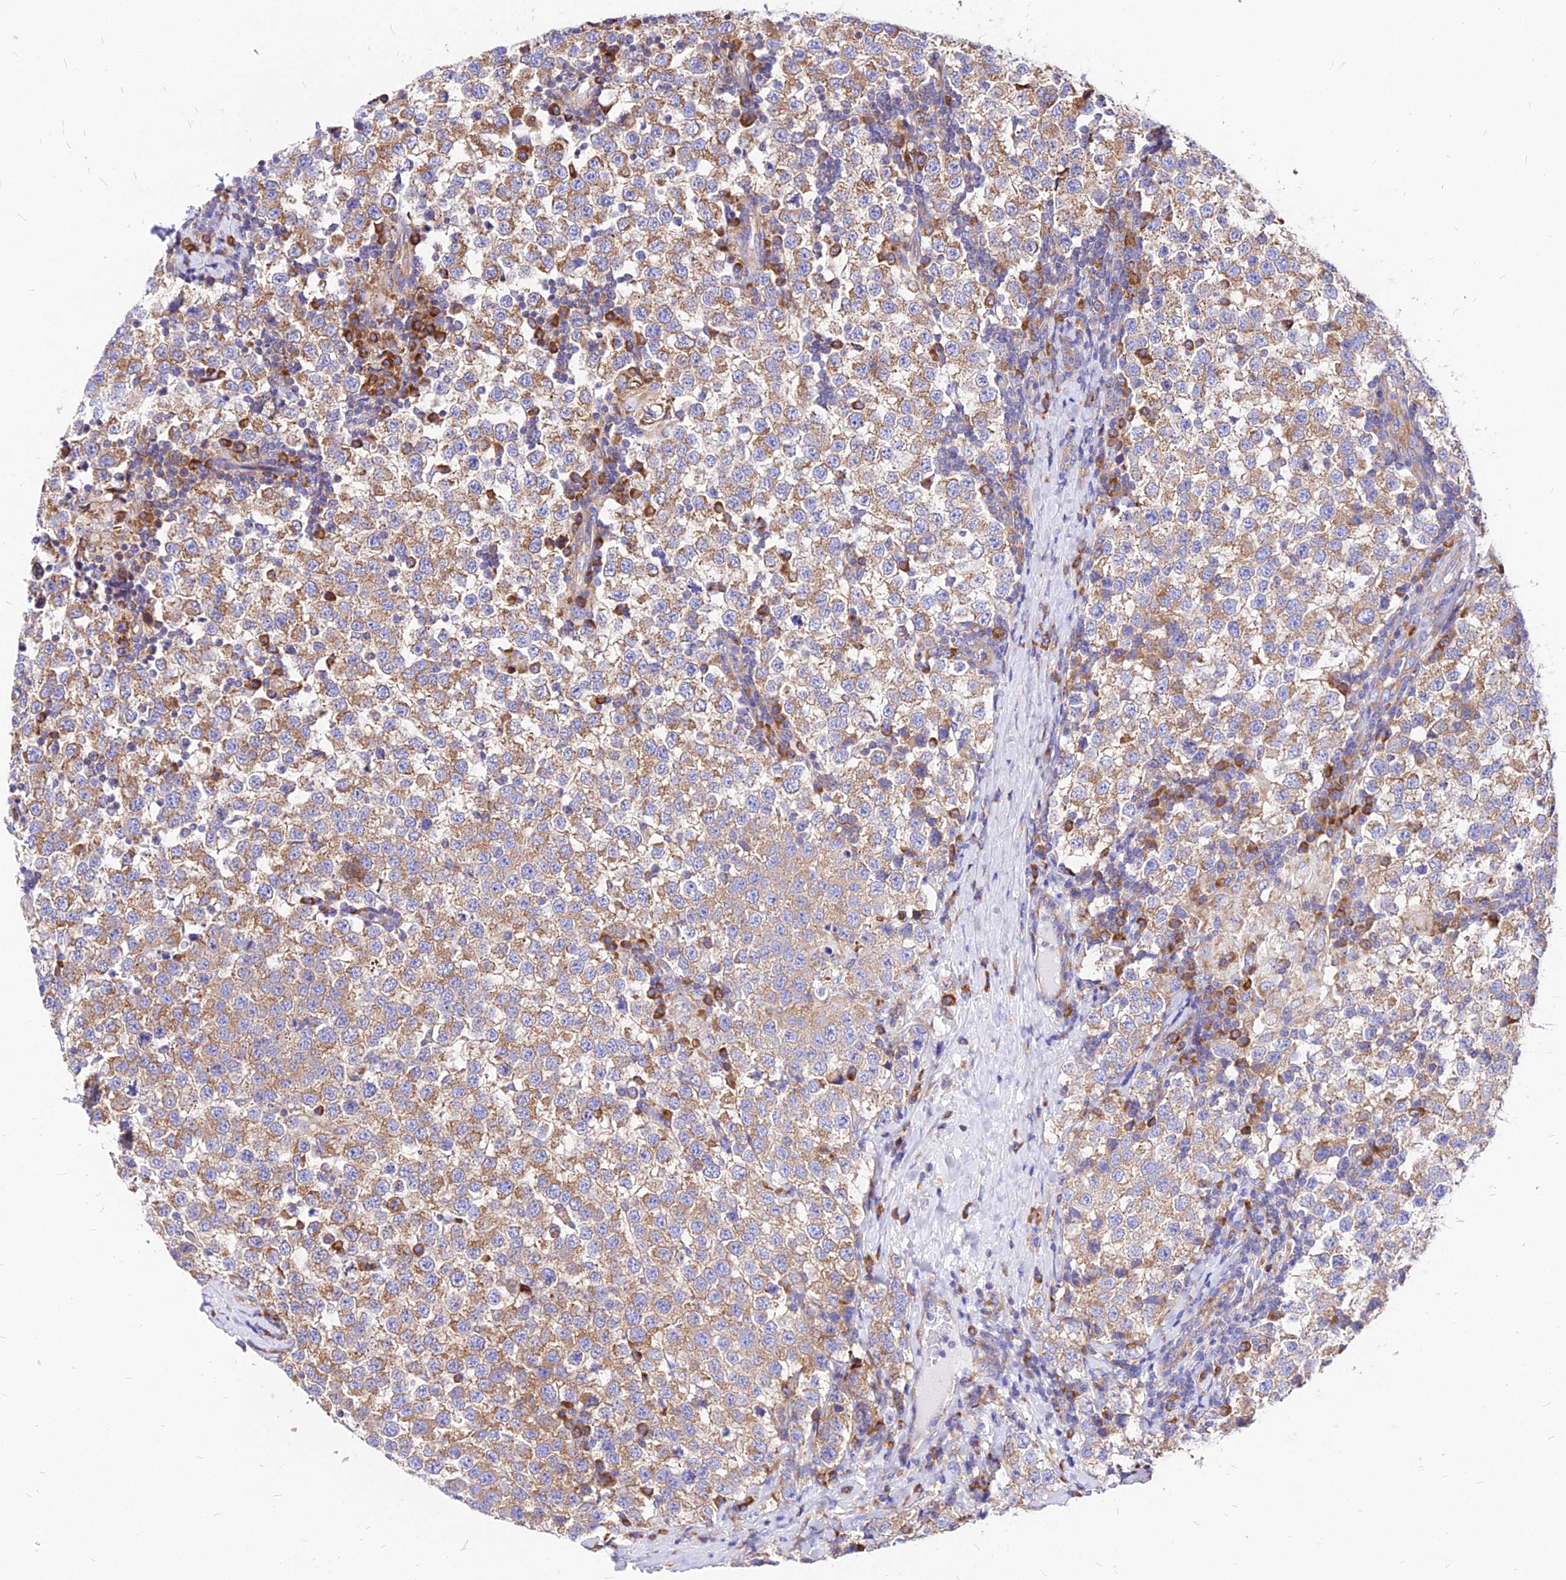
{"staining": {"intensity": "moderate", "quantity": ">75%", "location": "cytoplasmic/membranous"}, "tissue": "testis cancer", "cell_type": "Tumor cells", "image_type": "cancer", "snomed": [{"axis": "morphology", "description": "Seminoma, NOS"}, {"axis": "topography", "description": "Testis"}], "caption": "Approximately >75% of tumor cells in testis seminoma demonstrate moderate cytoplasmic/membranous protein expression as visualized by brown immunohistochemical staining.", "gene": "RPL19", "patient": {"sex": "male", "age": 34}}